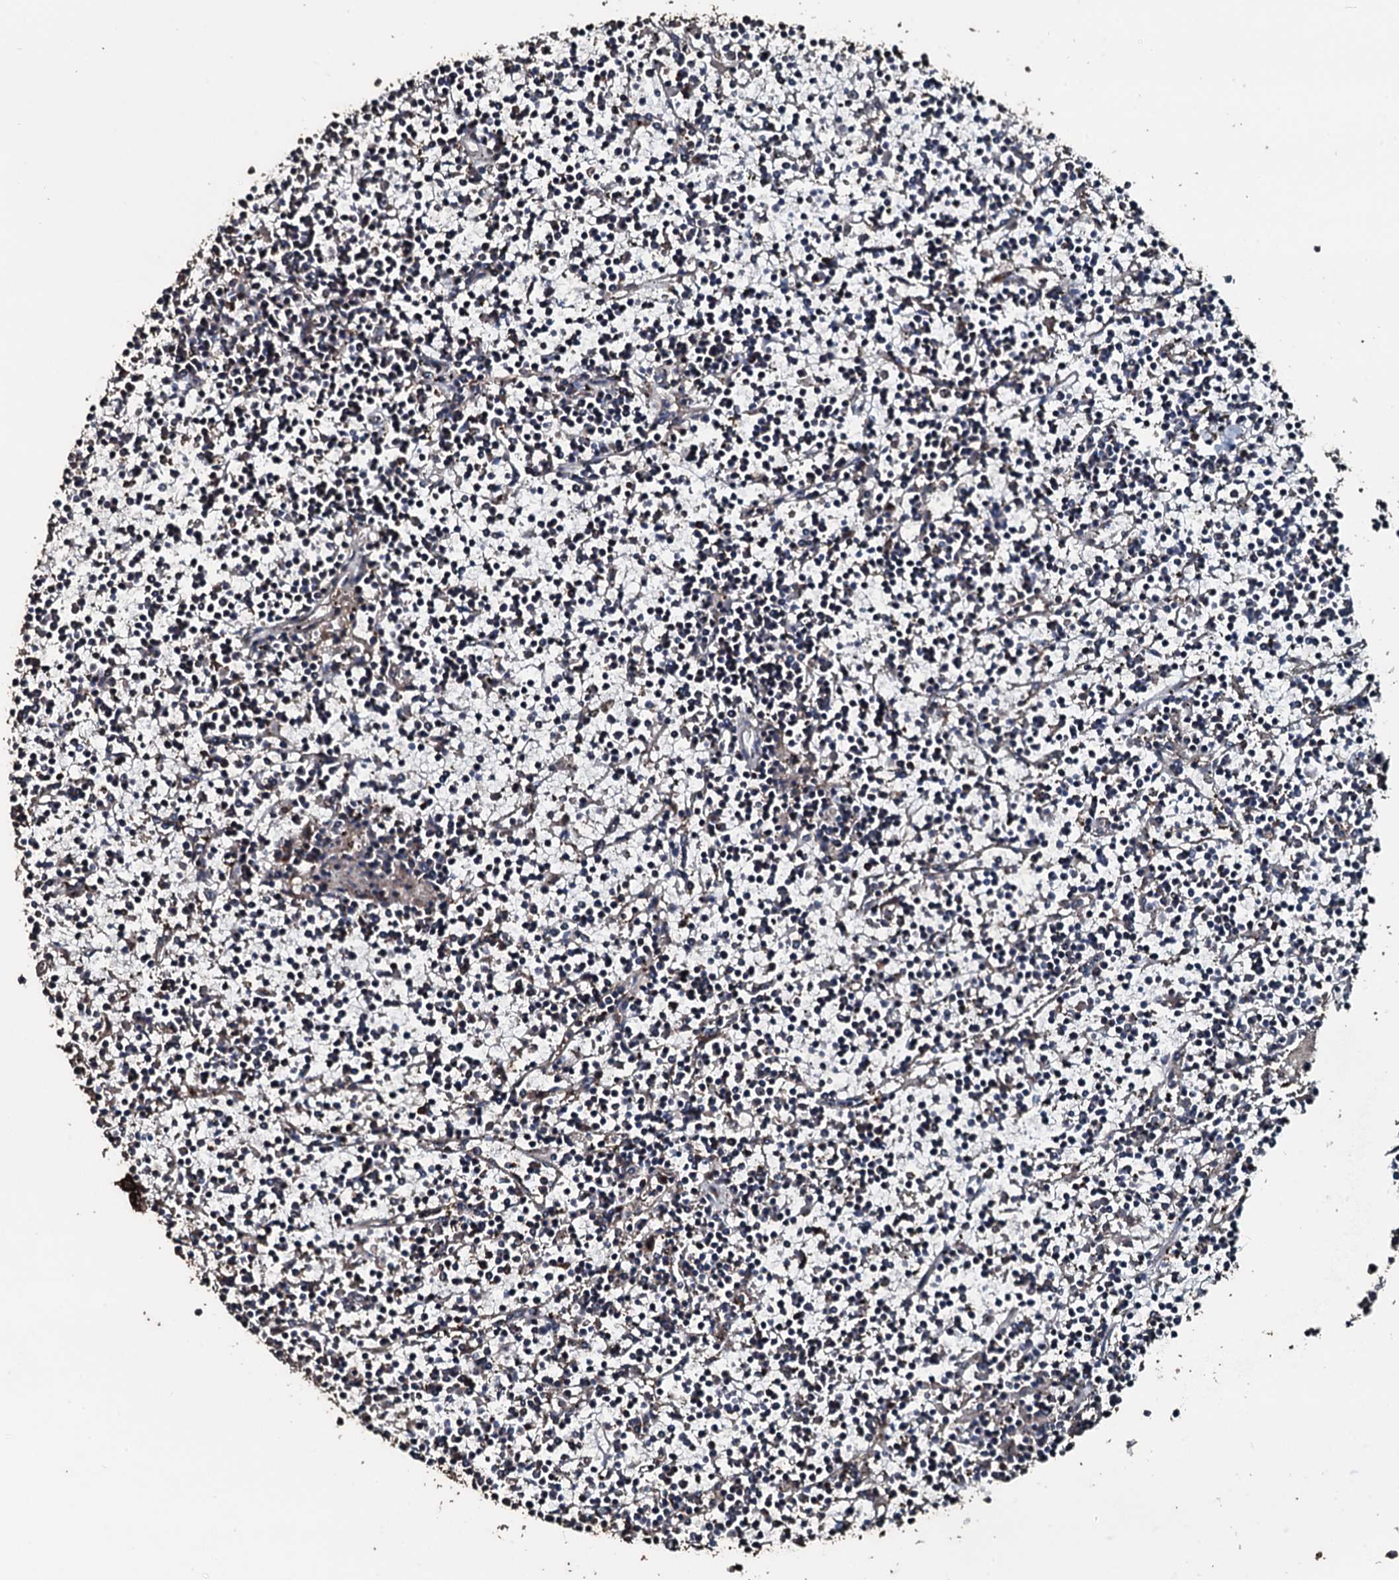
{"staining": {"intensity": "negative", "quantity": "none", "location": "none"}, "tissue": "lymphoma", "cell_type": "Tumor cells", "image_type": "cancer", "snomed": [{"axis": "morphology", "description": "Malignant lymphoma, non-Hodgkin's type, Low grade"}, {"axis": "topography", "description": "Spleen"}], "caption": "Immunohistochemistry micrograph of neoplastic tissue: lymphoma stained with DAB shows no significant protein staining in tumor cells.", "gene": "FAAP24", "patient": {"sex": "female", "age": 19}}